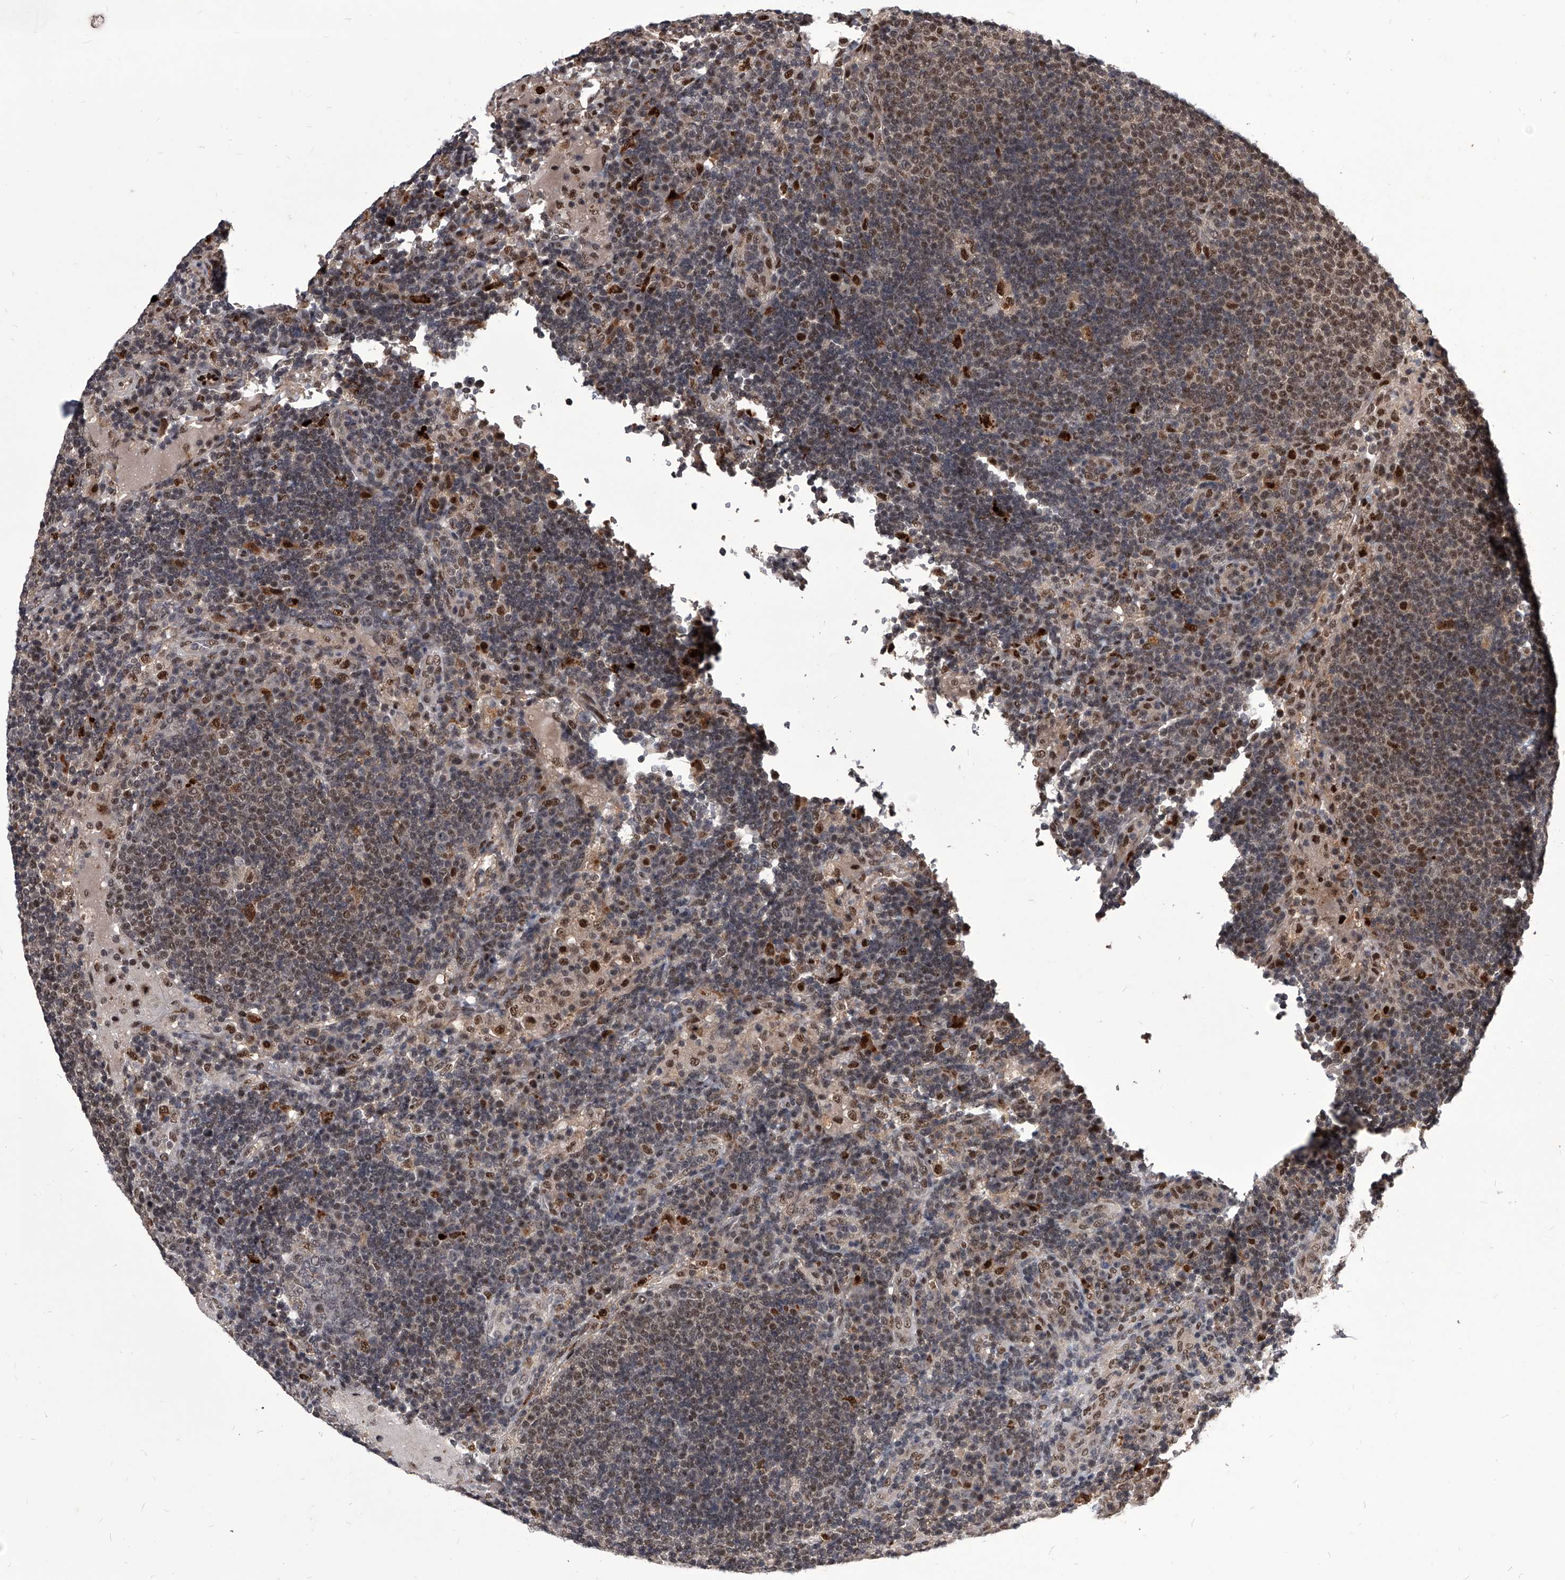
{"staining": {"intensity": "moderate", "quantity": "25%-75%", "location": "nuclear"}, "tissue": "lymph node", "cell_type": "Non-germinal center cells", "image_type": "normal", "snomed": [{"axis": "morphology", "description": "Normal tissue, NOS"}, {"axis": "topography", "description": "Lymph node"}], "caption": "Protein expression analysis of normal lymph node displays moderate nuclear staining in about 25%-75% of non-germinal center cells.", "gene": "CMTR1", "patient": {"sex": "female", "age": 53}}